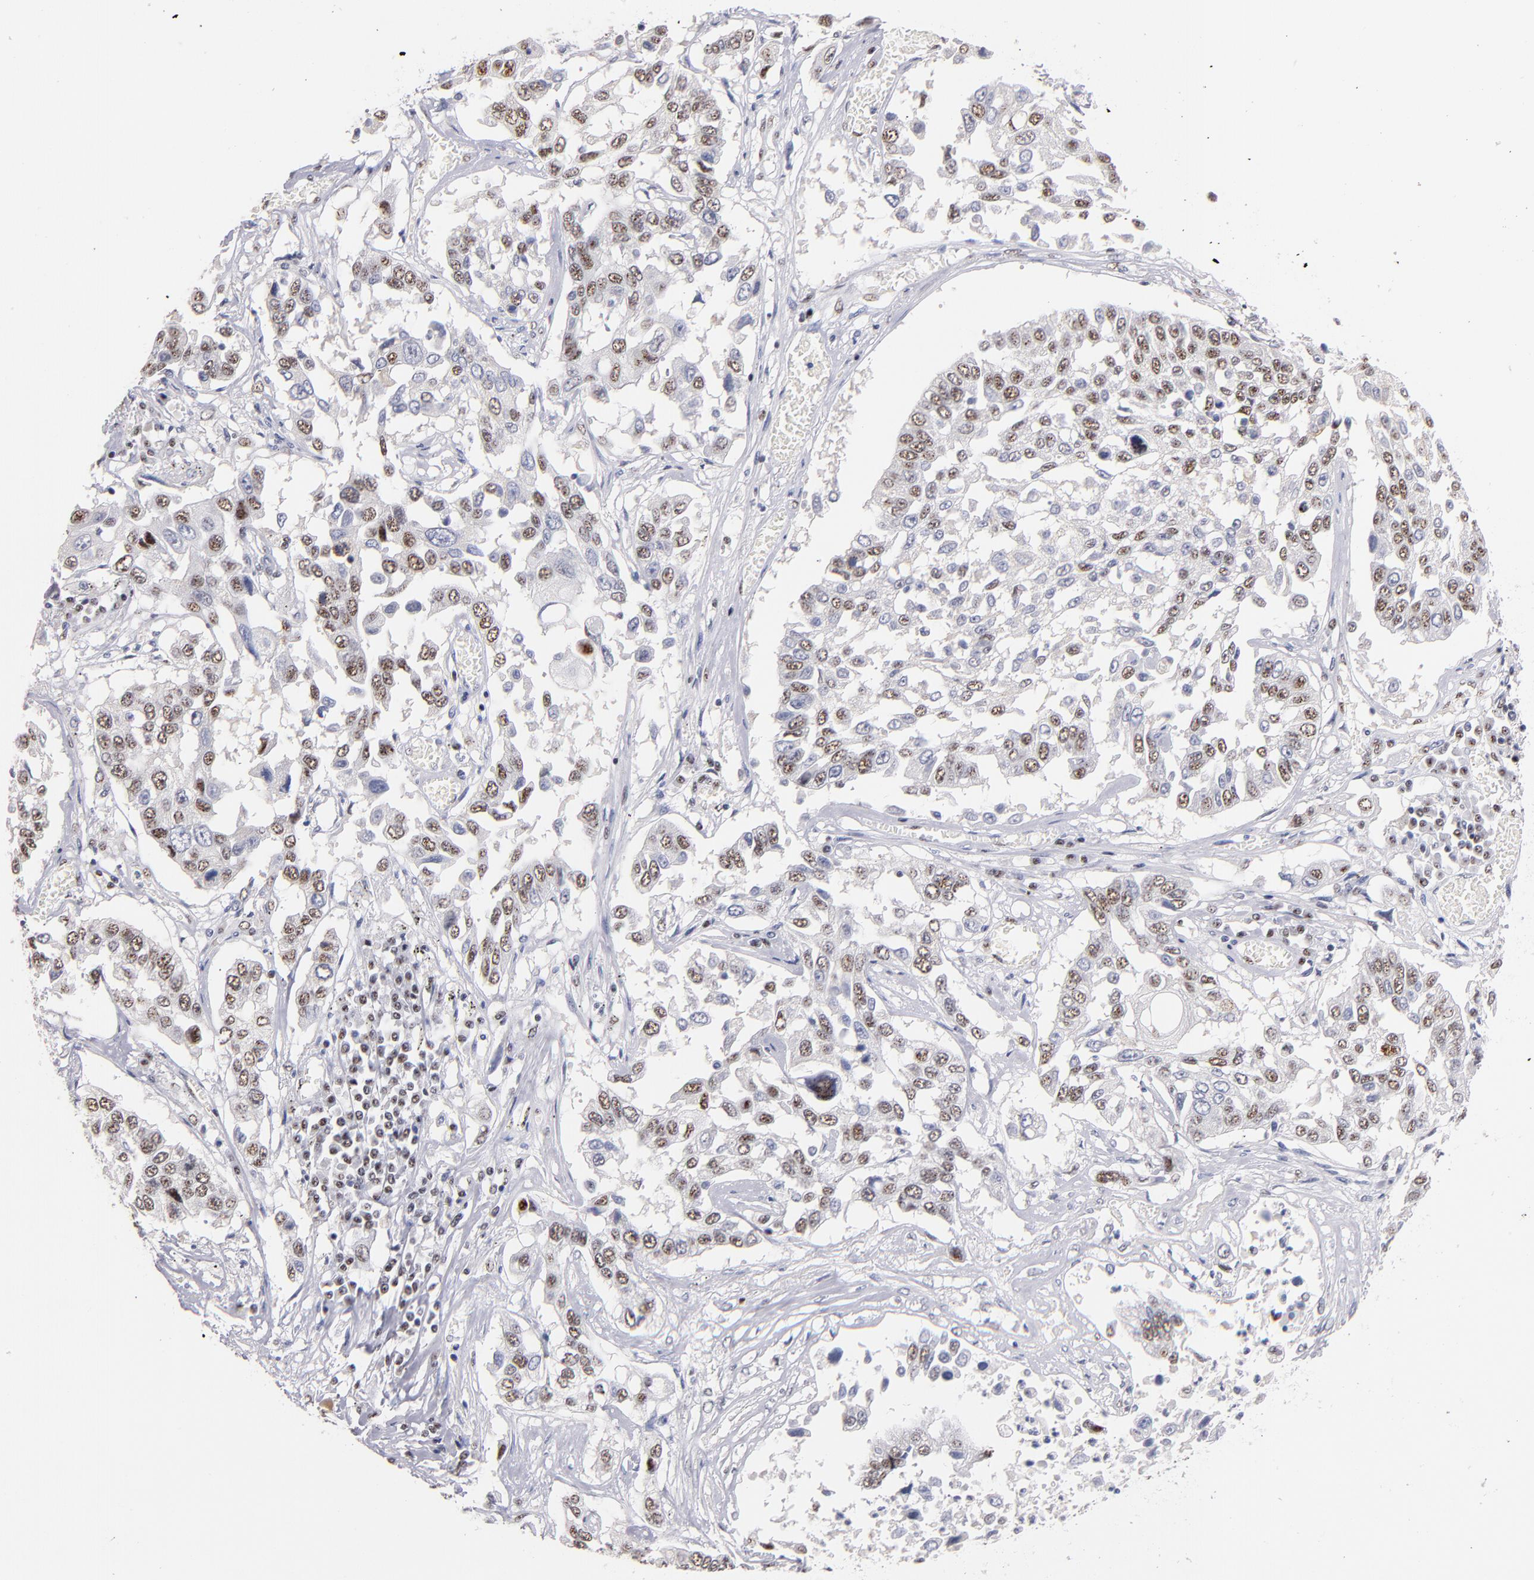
{"staining": {"intensity": "moderate", "quantity": "25%-75%", "location": "nuclear"}, "tissue": "lung cancer", "cell_type": "Tumor cells", "image_type": "cancer", "snomed": [{"axis": "morphology", "description": "Squamous cell carcinoma, NOS"}, {"axis": "topography", "description": "Lung"}], "caption": "Immunohistochemical staining of human lung cancer (squamous cell carcinoma) displays medium levels of moderate nuclear staining in about 25%-75% of tumor cells.", "gene": "RAF1", "patient": {"sex": "male", "age": 71}}